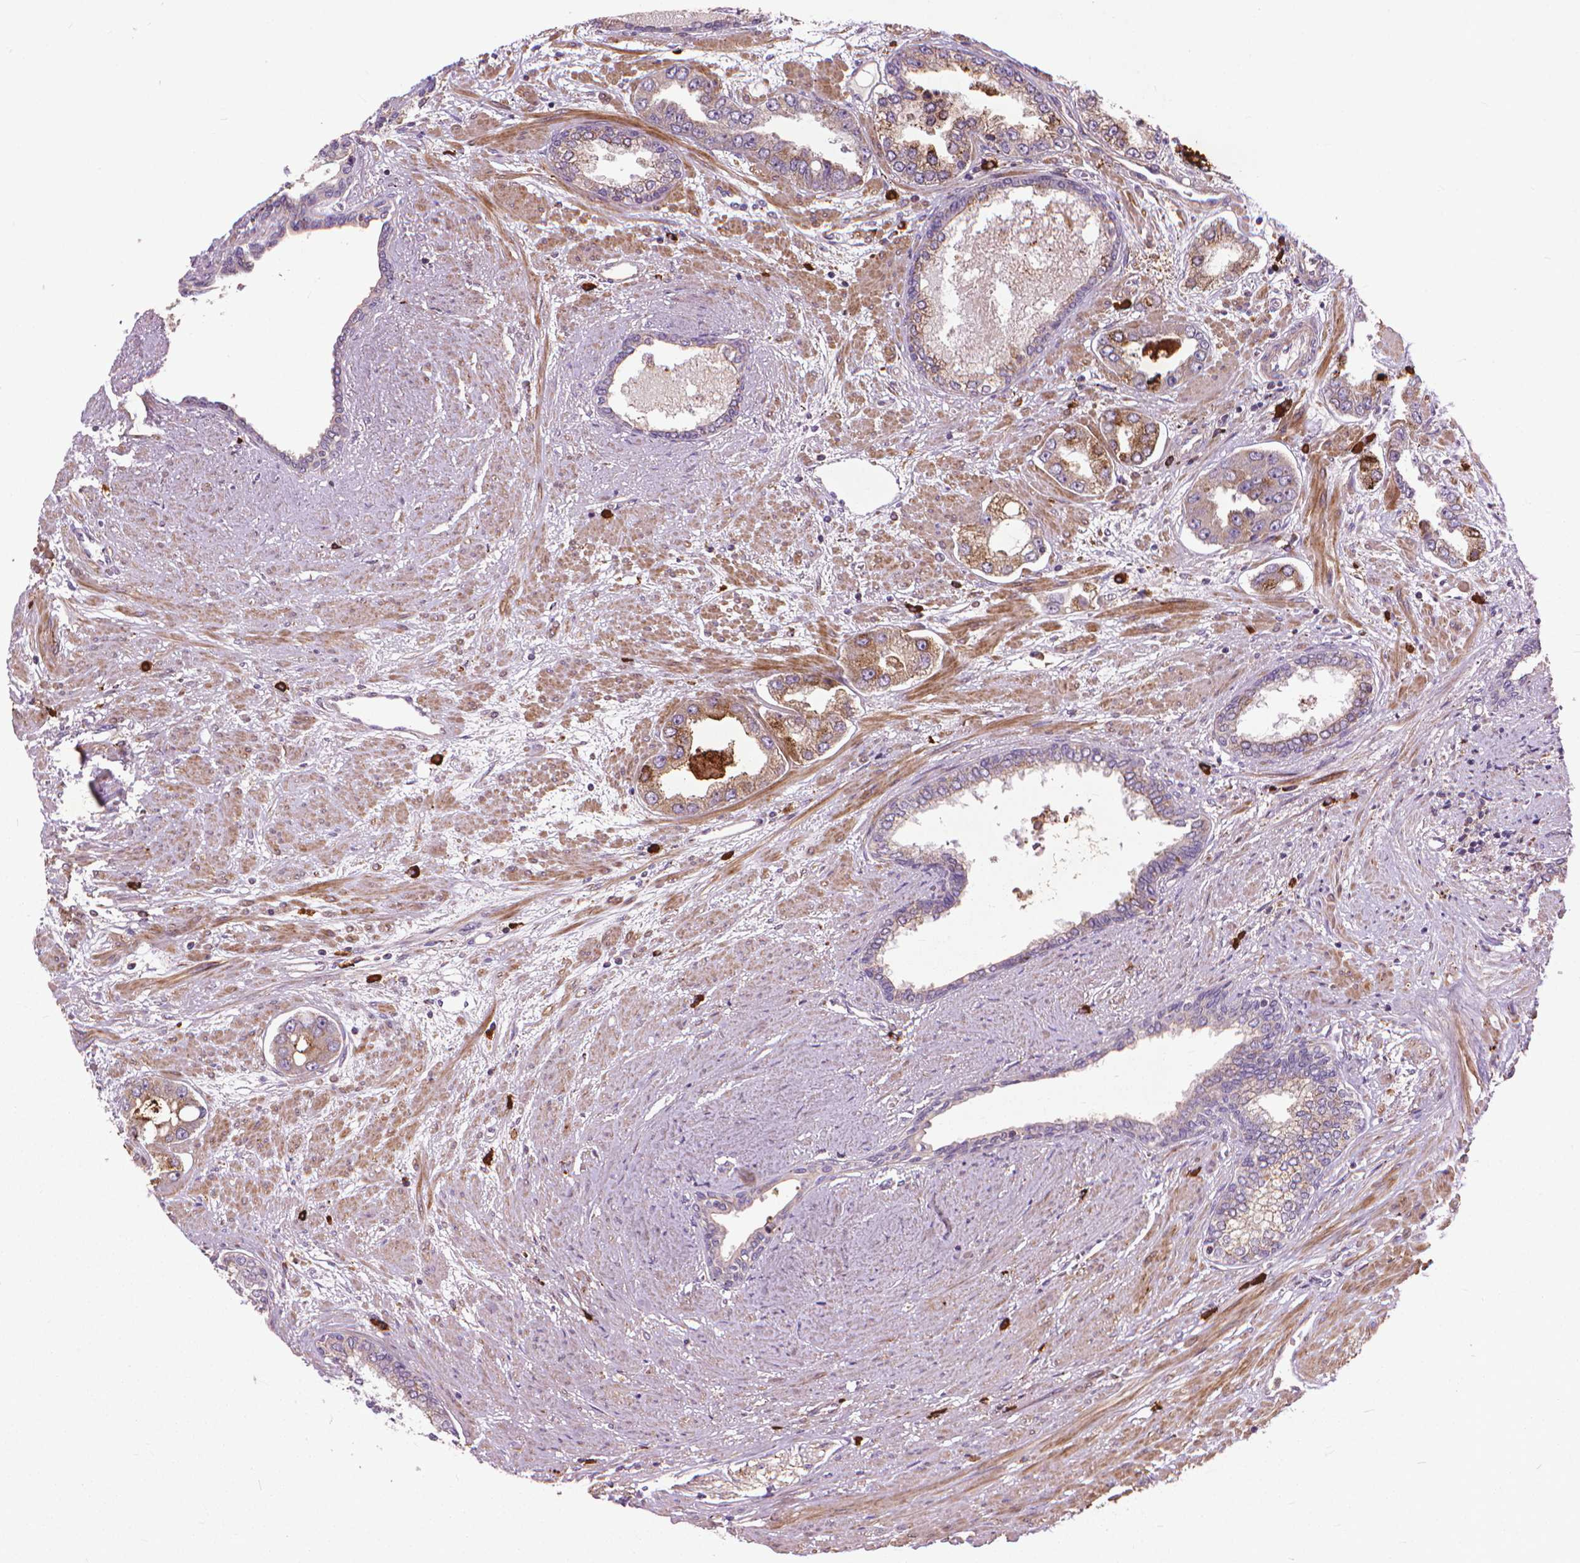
{"staining": {"intensity": "weak", "quantity": ">75%", "location": "cytoplasmic/membranous"}, "tissue": "prostate cancer", "cell_type": "Tumor cells", "image_type": "cancer", "snomed": [{"axis": "morphology", "description": "Adenocarcinoma, Low grade"}, {"axis": "topography", "description": "Prostate"}], "caption": "IHC (DAB) staining of human adenocarcinoma (low-grade) (prostate) demonstrates weak cytoplasmic/membranous protein staining in approximately >75% of tumor cells.", "gene": "MYH14", "patient": {"sex": "male", "age": 60}}